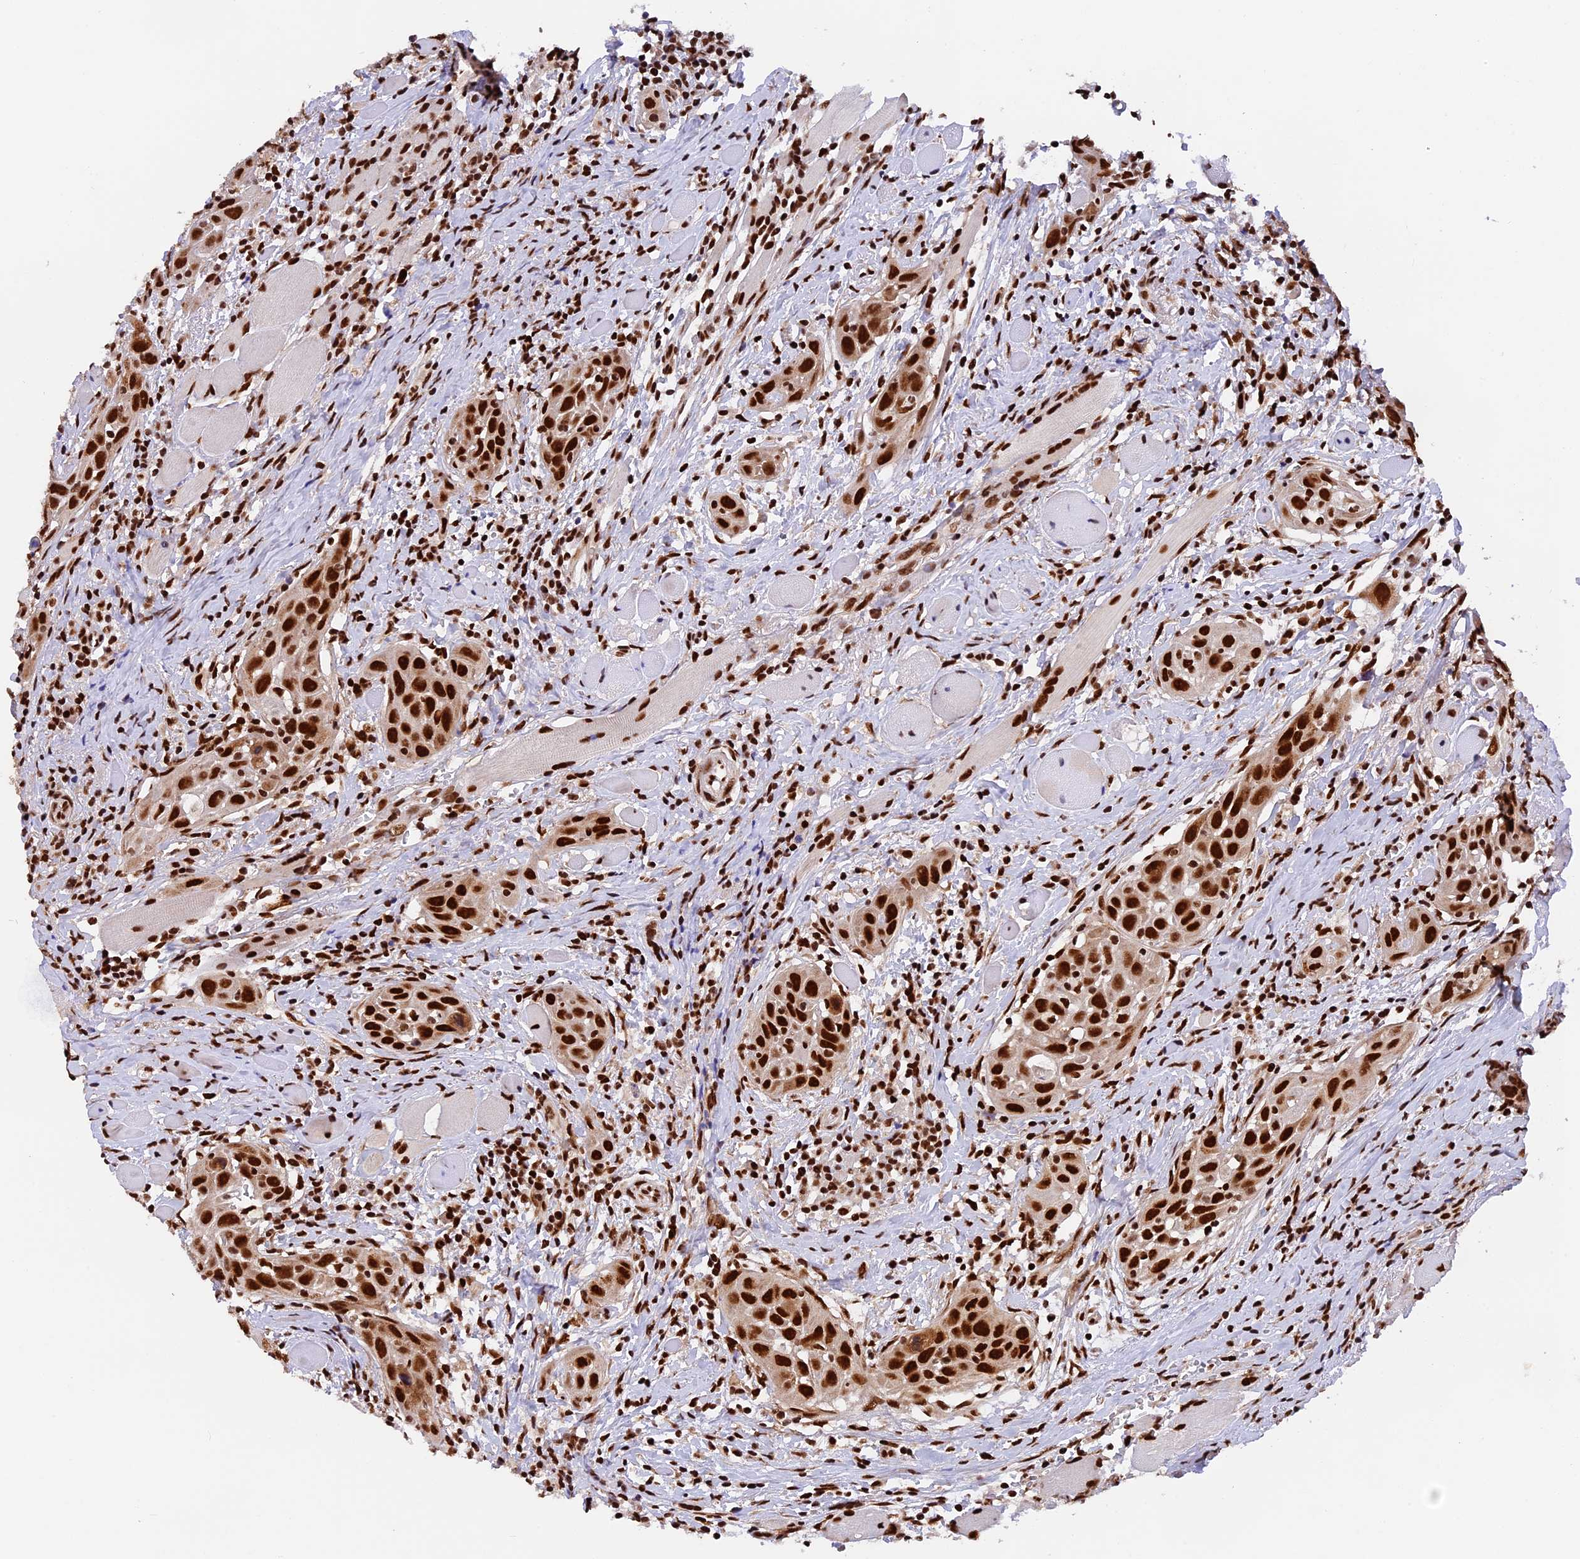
{"staining": {"intensity": "strong", "quantity": ">75%", "location": "nuclear"}, "tissue": "head and neck cancer", "cell_type": "Tumor cells", "image_type": "cancer", "snomed": [{"axis": "morphology", "description": "Squamous cell carcinoma, NOS"}, {"axis": "topography", "description": "Oral tissue"}, {"axis": "topography", "description": "Head-Neck"}], "caption": "Brown immunohistochemical staining in head and neck cancer shows strong nuclear staining in about >75% of tumor cells.", "gene": "RAMAC", "patient": {"sex": "female", "age": 50}}